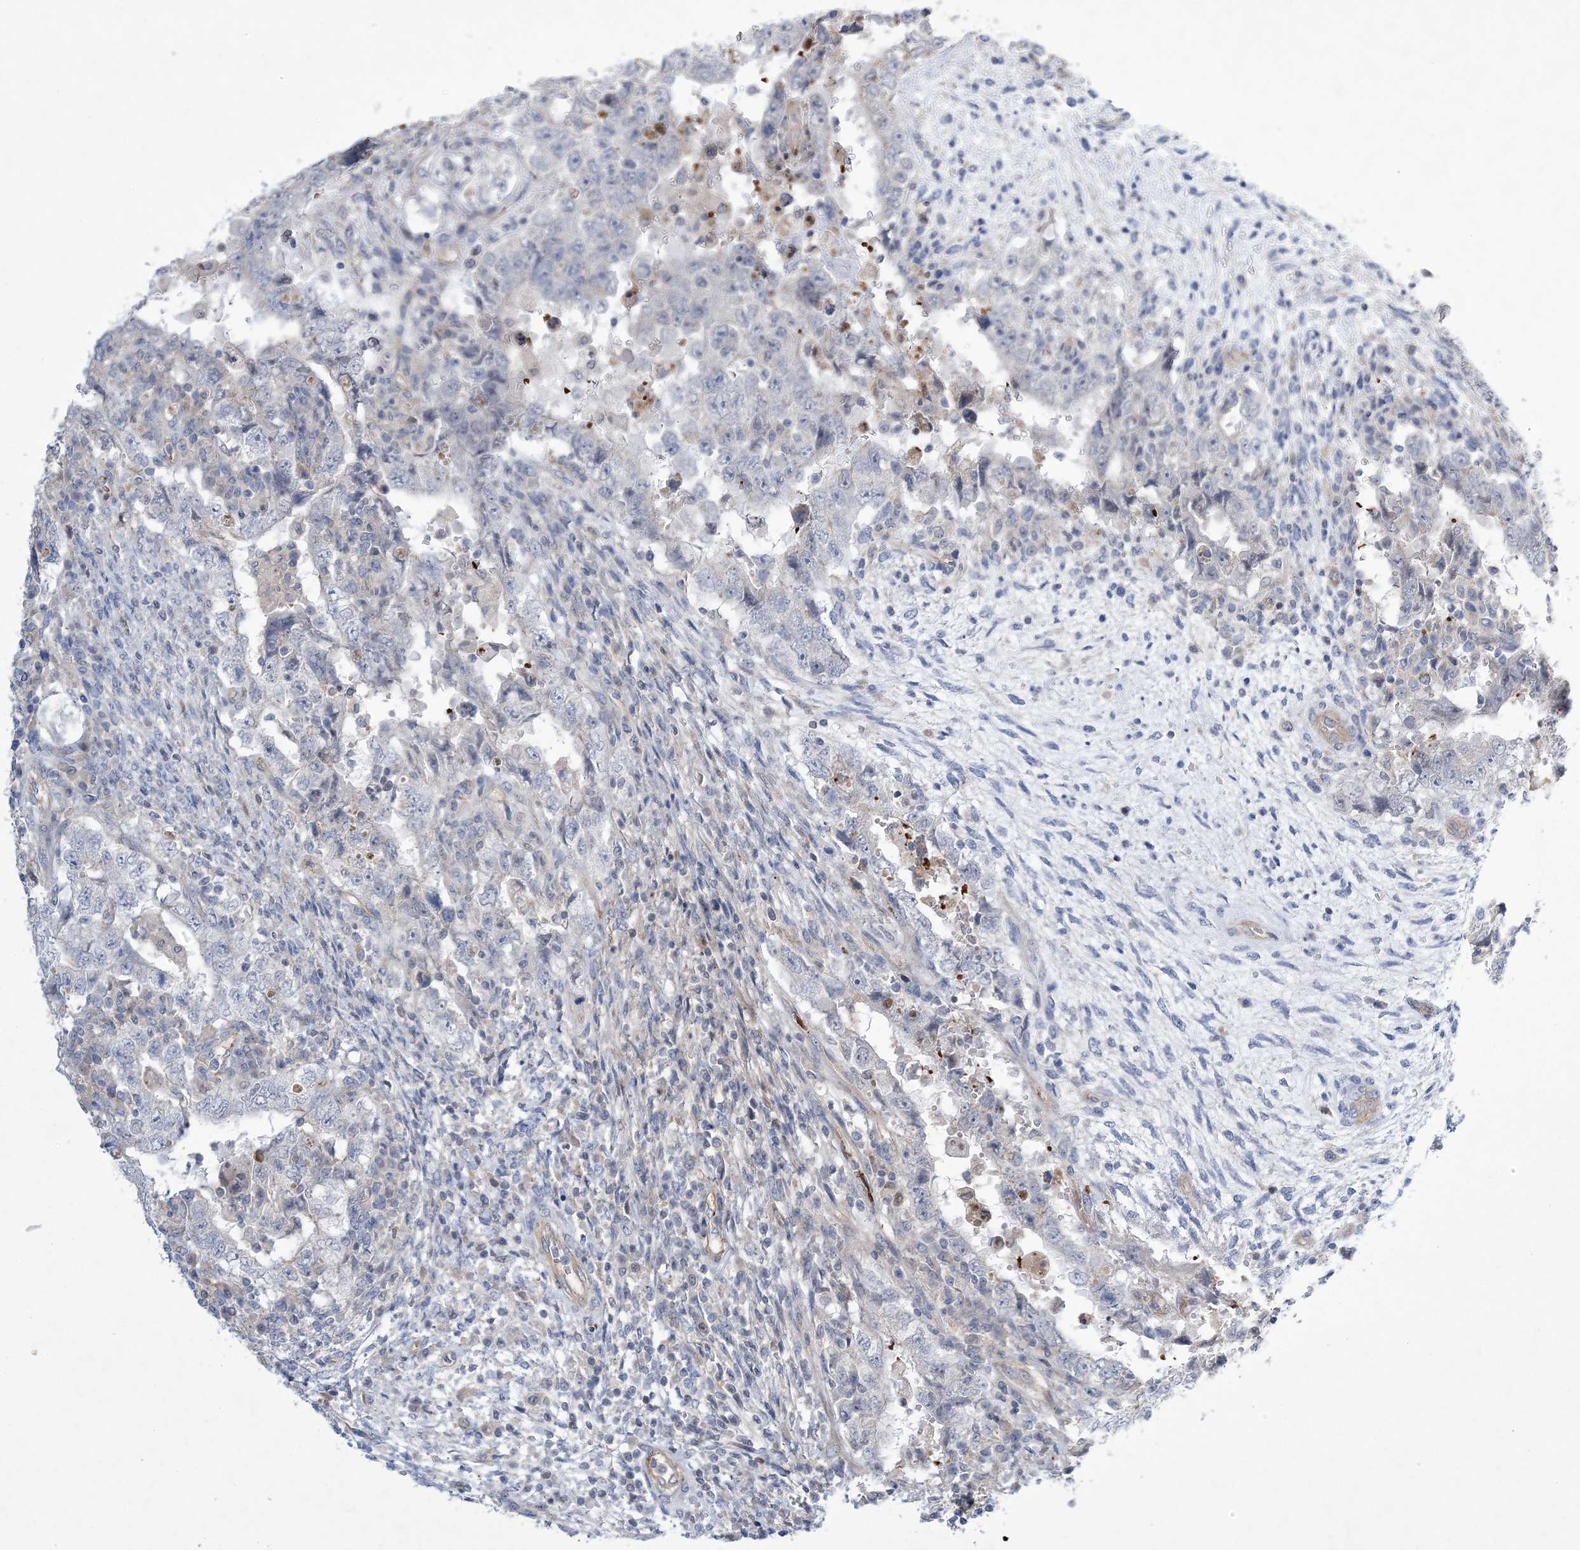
{"staining": {"intensity": "negative", "quantity": "none", "location": "none"}, "tissue": "testis cancer", "cell_type": "Tumor cells", "image_type": "cancer", "snomed": [{"axis": "morphology", "description": "Carcinoma, Embryonal, NOS"}, {"axis": "topography", "description": "Testis"}], "caption": "There is no significant expression in tumor cells of testis cancer (embryonal carcinoma). Nuclei are stained in blue.", "gene": "CALN1", "patient": {"sex": "male", "age": 26}}